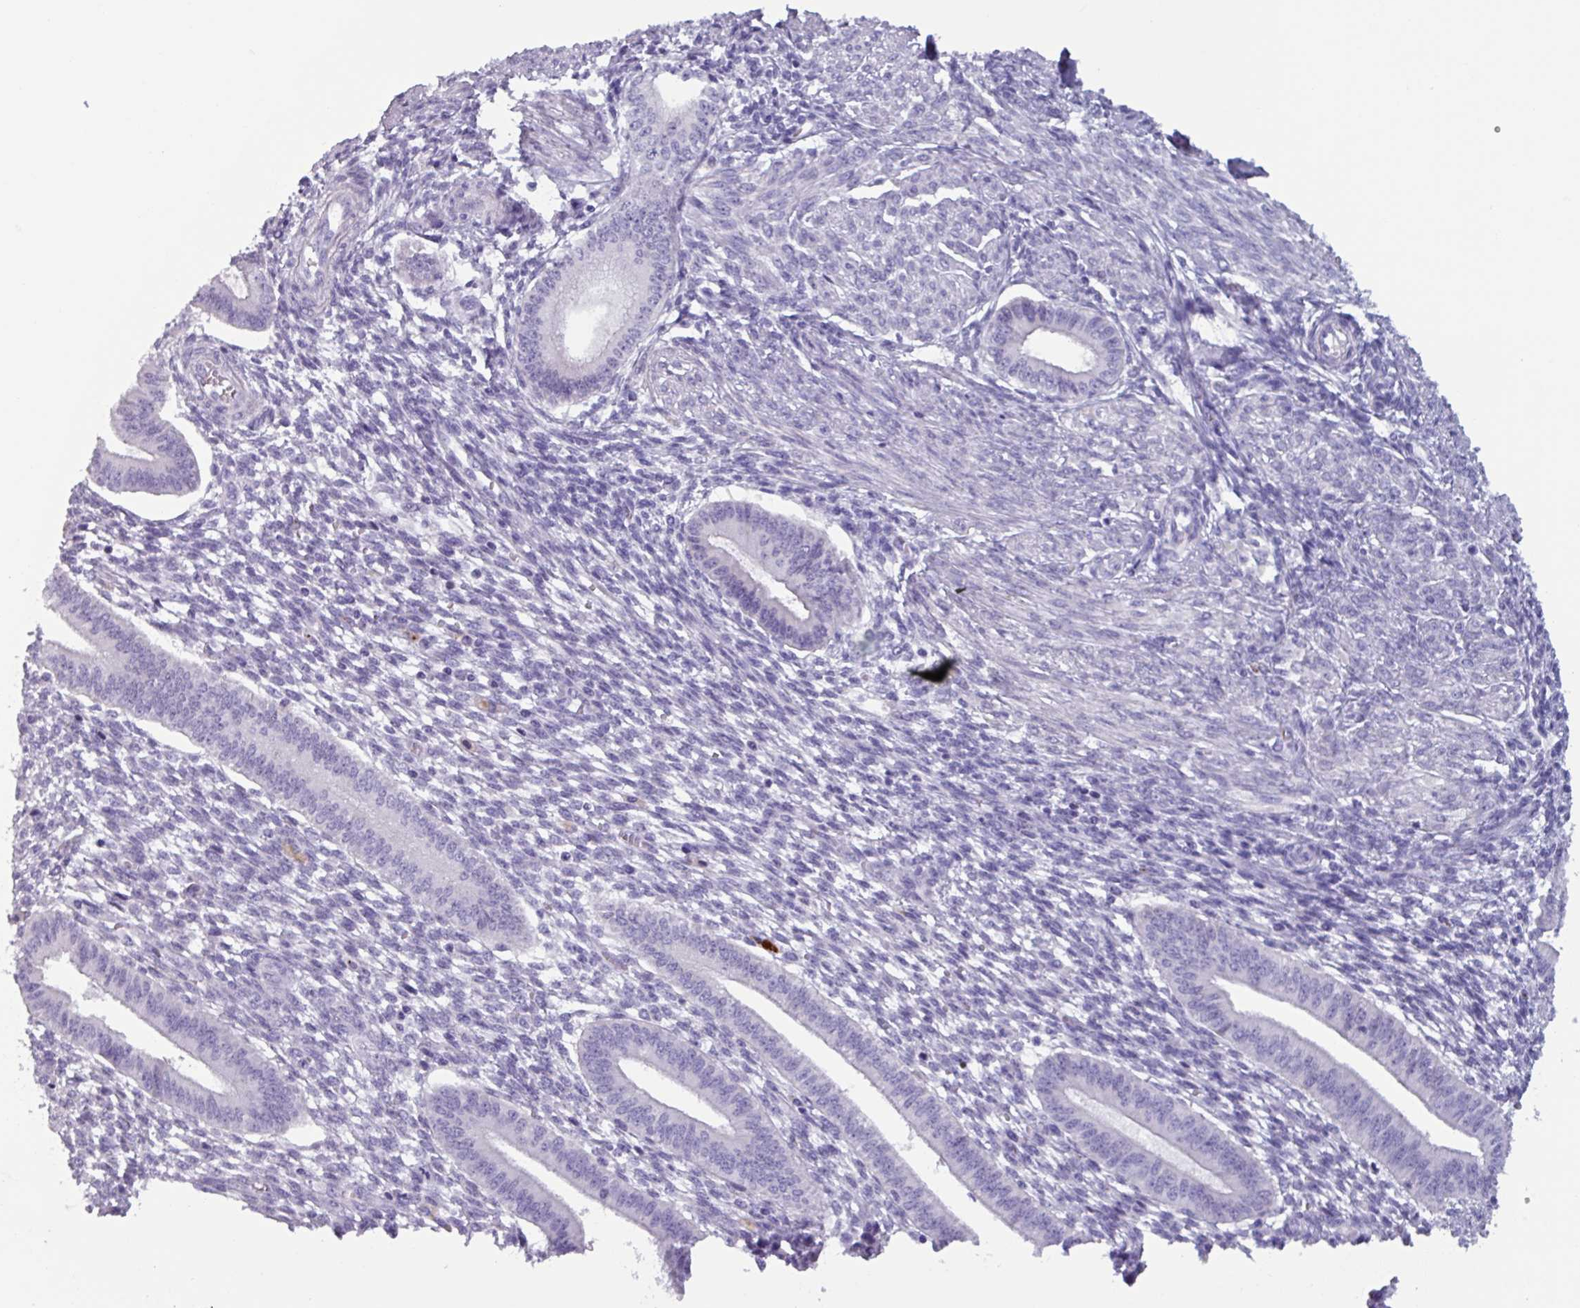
{"staining": {"intensity": "negative", "quantity": "none", "location": "none"}, "tissue": "endometrium", "cell_type": "Cells in endometrial stroma", "image_type": "normal", "snomed": [{"axis": "morphology", "description": "Normal tissue, NOS"}, {"axis": "topography", "description": "Endometrium"}], "caption": "This is a micrograph of IHC staining of normal endometrium, which shows no positivity in cells in endometrial stroma.", "gene": "OR2T10", "patient": {"sex": "female", "age": 36}}